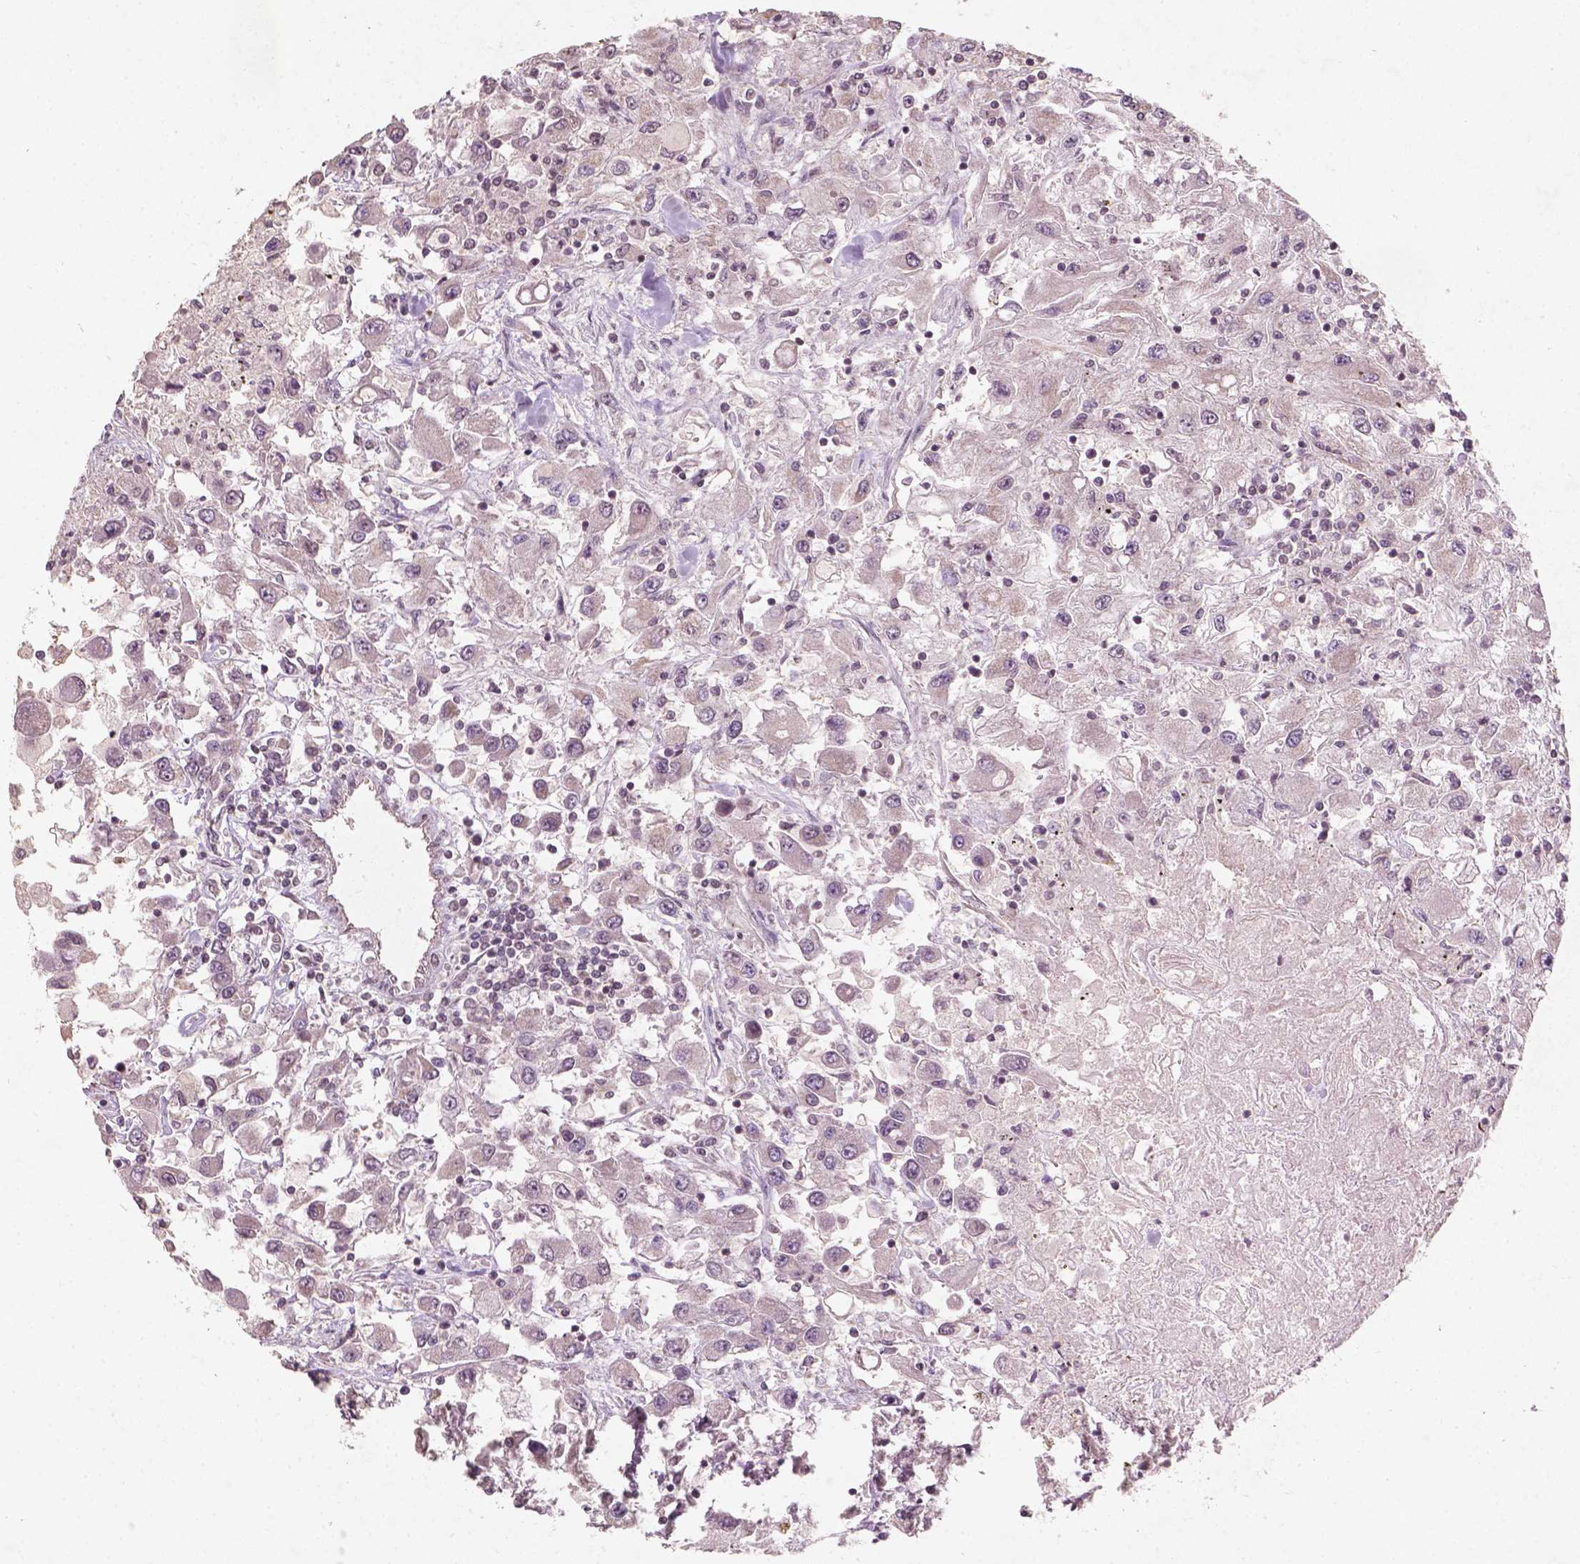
{"staining": {"intensity": "negative", "quantity": "none", "location": "none"}, "tissue": "renal cancer", "cell_type": "Tumor cells", "image_type": "cancer", "snomed": [{"axis": "morphology", "description": "Adenocarcinoma, NOS"}, {"axis": "topography", "description": "Kidney"}], "caption": "The immunohistochemistry micrograph has no significant staining in tumor cells of adenocarcinoma (renal) tissue.", "gene": "SMAD2", "patient": {"sex": "female", "age": 67}}